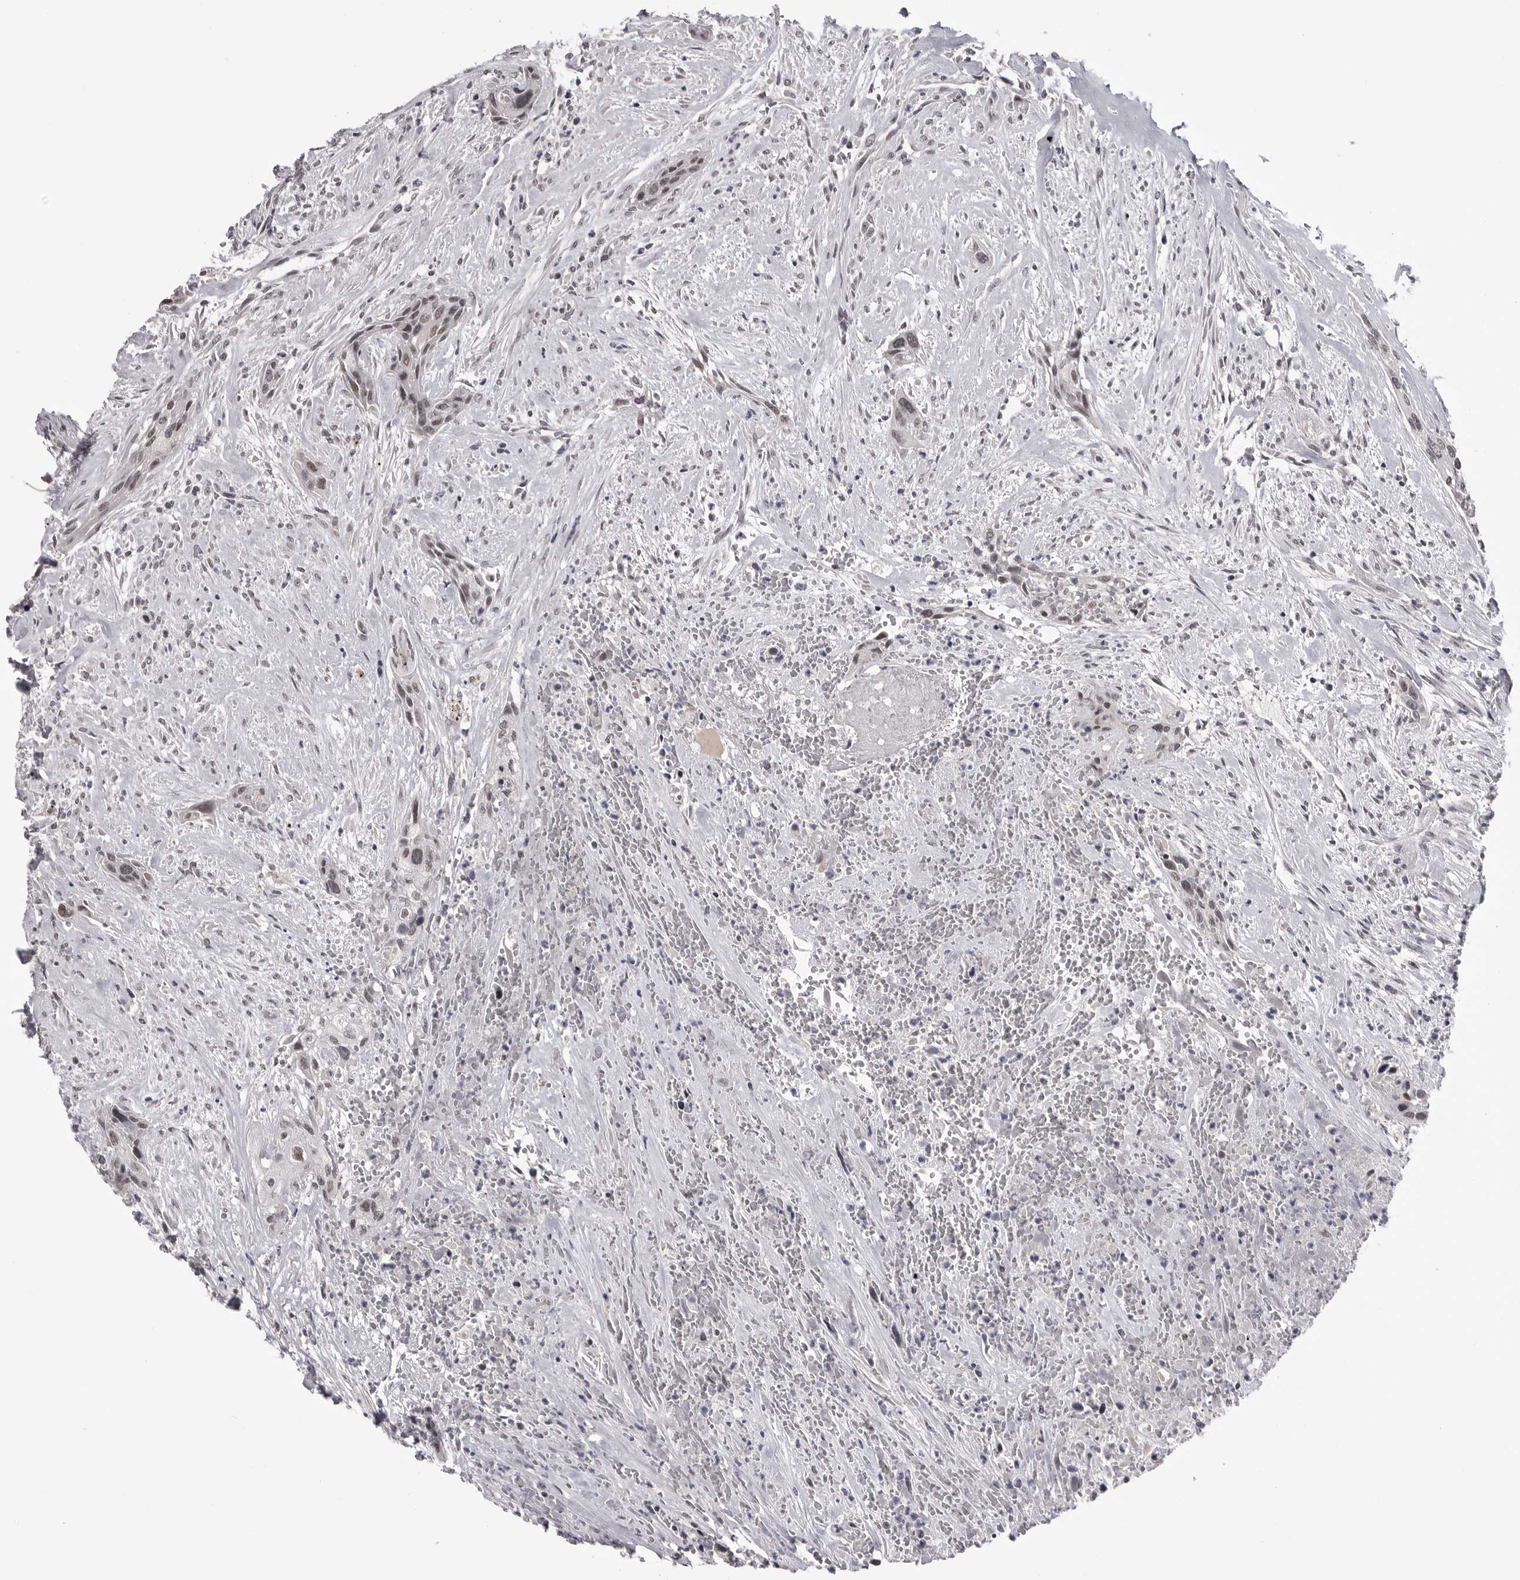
{"staining": {"intensity": "weak", "quantity": ">75%", "location": "nuclear"}, "tissue": "urothelial cancer", "cell_type": "Tumor cells", "image_type": "cancer", "snomed": [{"axis": "morphology", "description": "Urothelial carcinoma, High grade"}, {"axis": "topography", "description": "Urinary bladder"}], "caption": "The micrograph demonstrates immunohistochemical staining of urothelial carcinoma (high-grade). There is weak nuclear staining is present in about >75% of tumor cells.", "gene": "DLG2", "patient": {"sex": "male", "age": 35}}